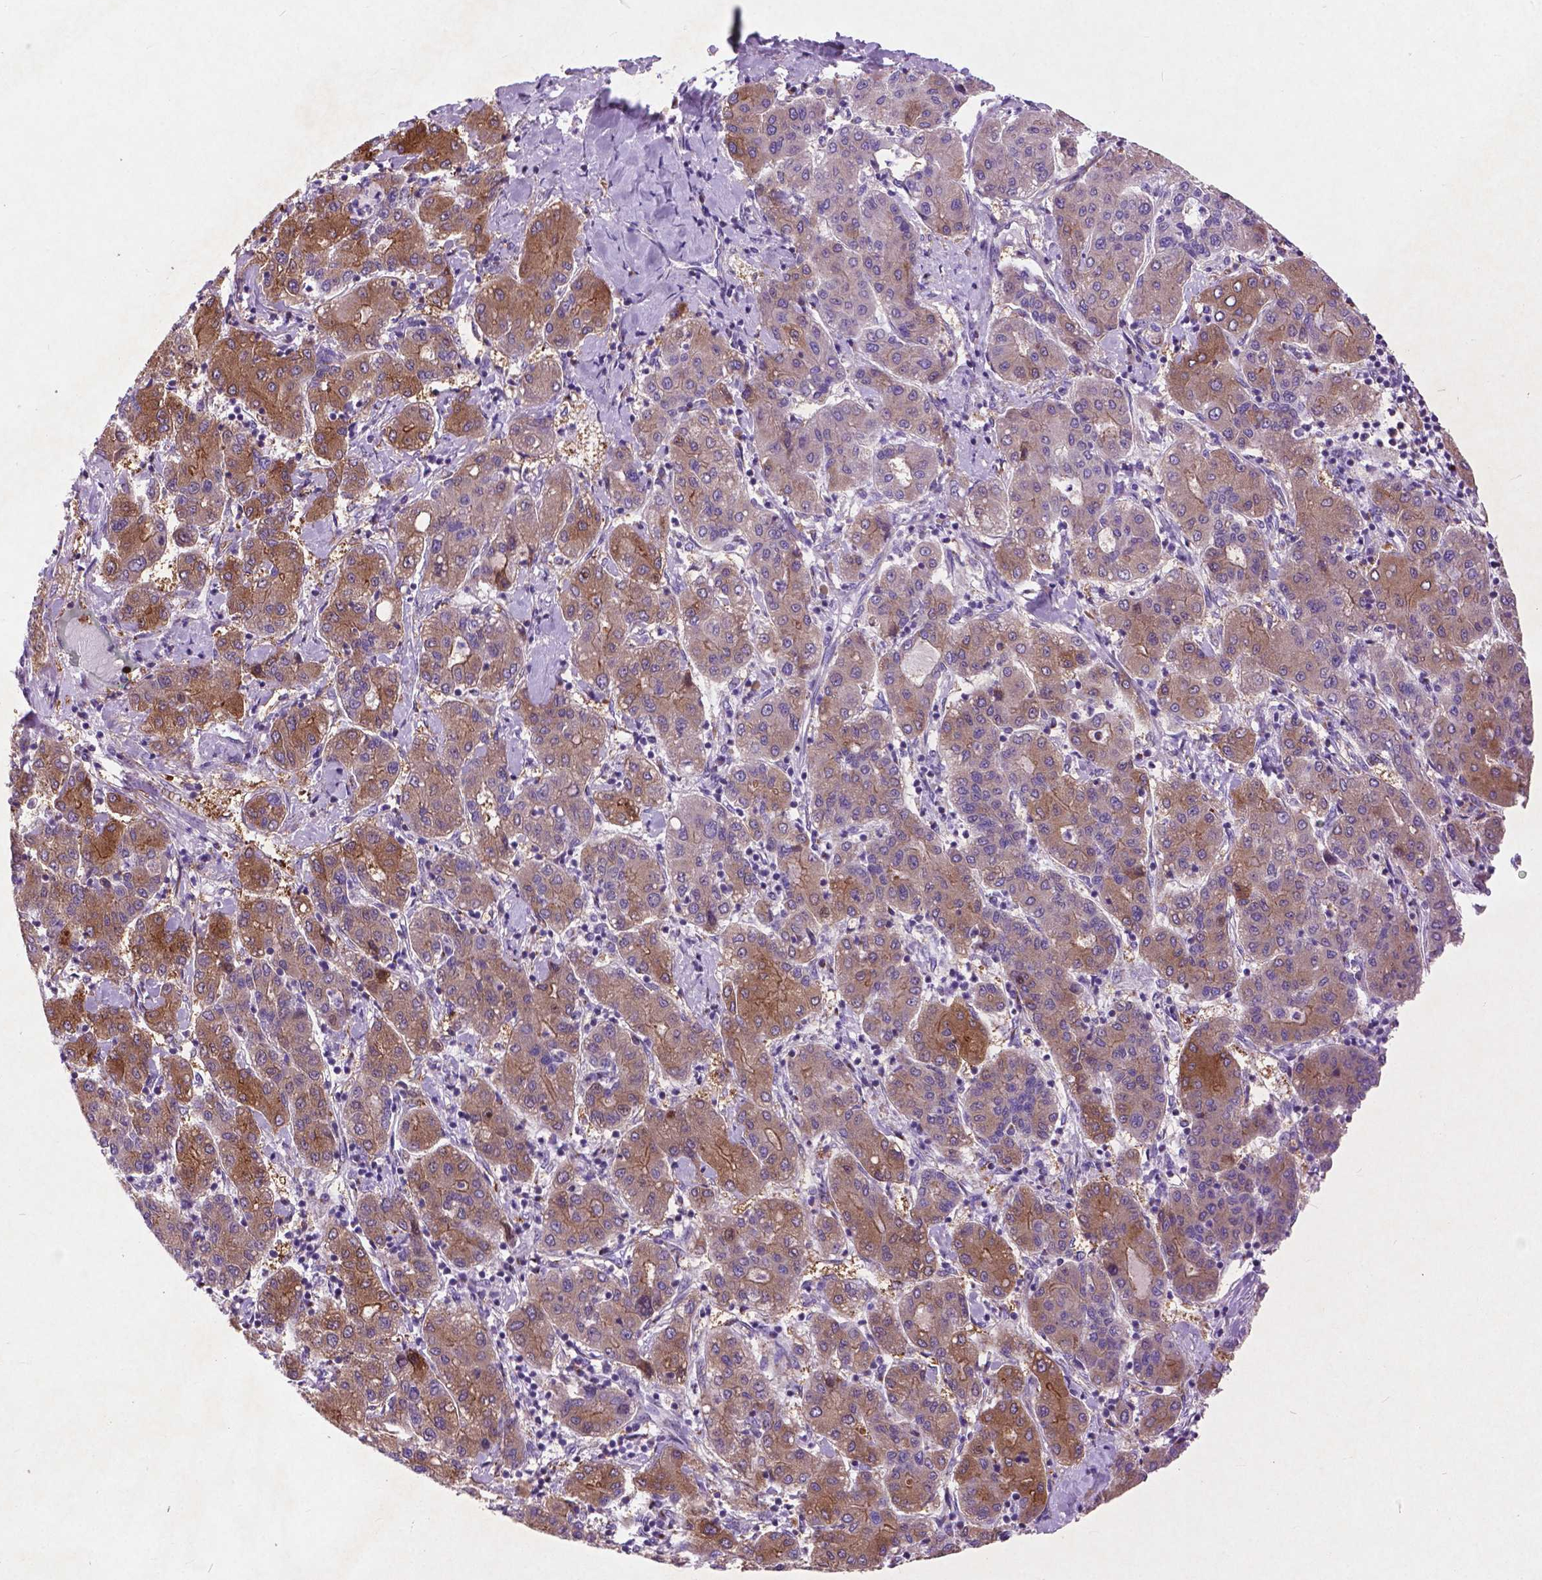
{"staining": {"intensity": "moderate", "quantity": ">75%", "location": "cytoplasmic/membranous"}, "tissue": "liver cancer", "cell_type": "Tumor cells", "image_type": "cancer", "snomed": [{"axis": "morphology", "description": "Carcinoma, Hepatocellular, NOS"}, {"axis": "topography", "description": "Liver"}], "caption": "There is medium levels of moderate cytoplasmic/membranous expression in tumor cells of liver cancer (hepatocellular carcinoma), as demonstrated by immunohistochemical staining (brown color).", "gene": "ATG4D", "patient": {"sex": "male", "age": 65}}